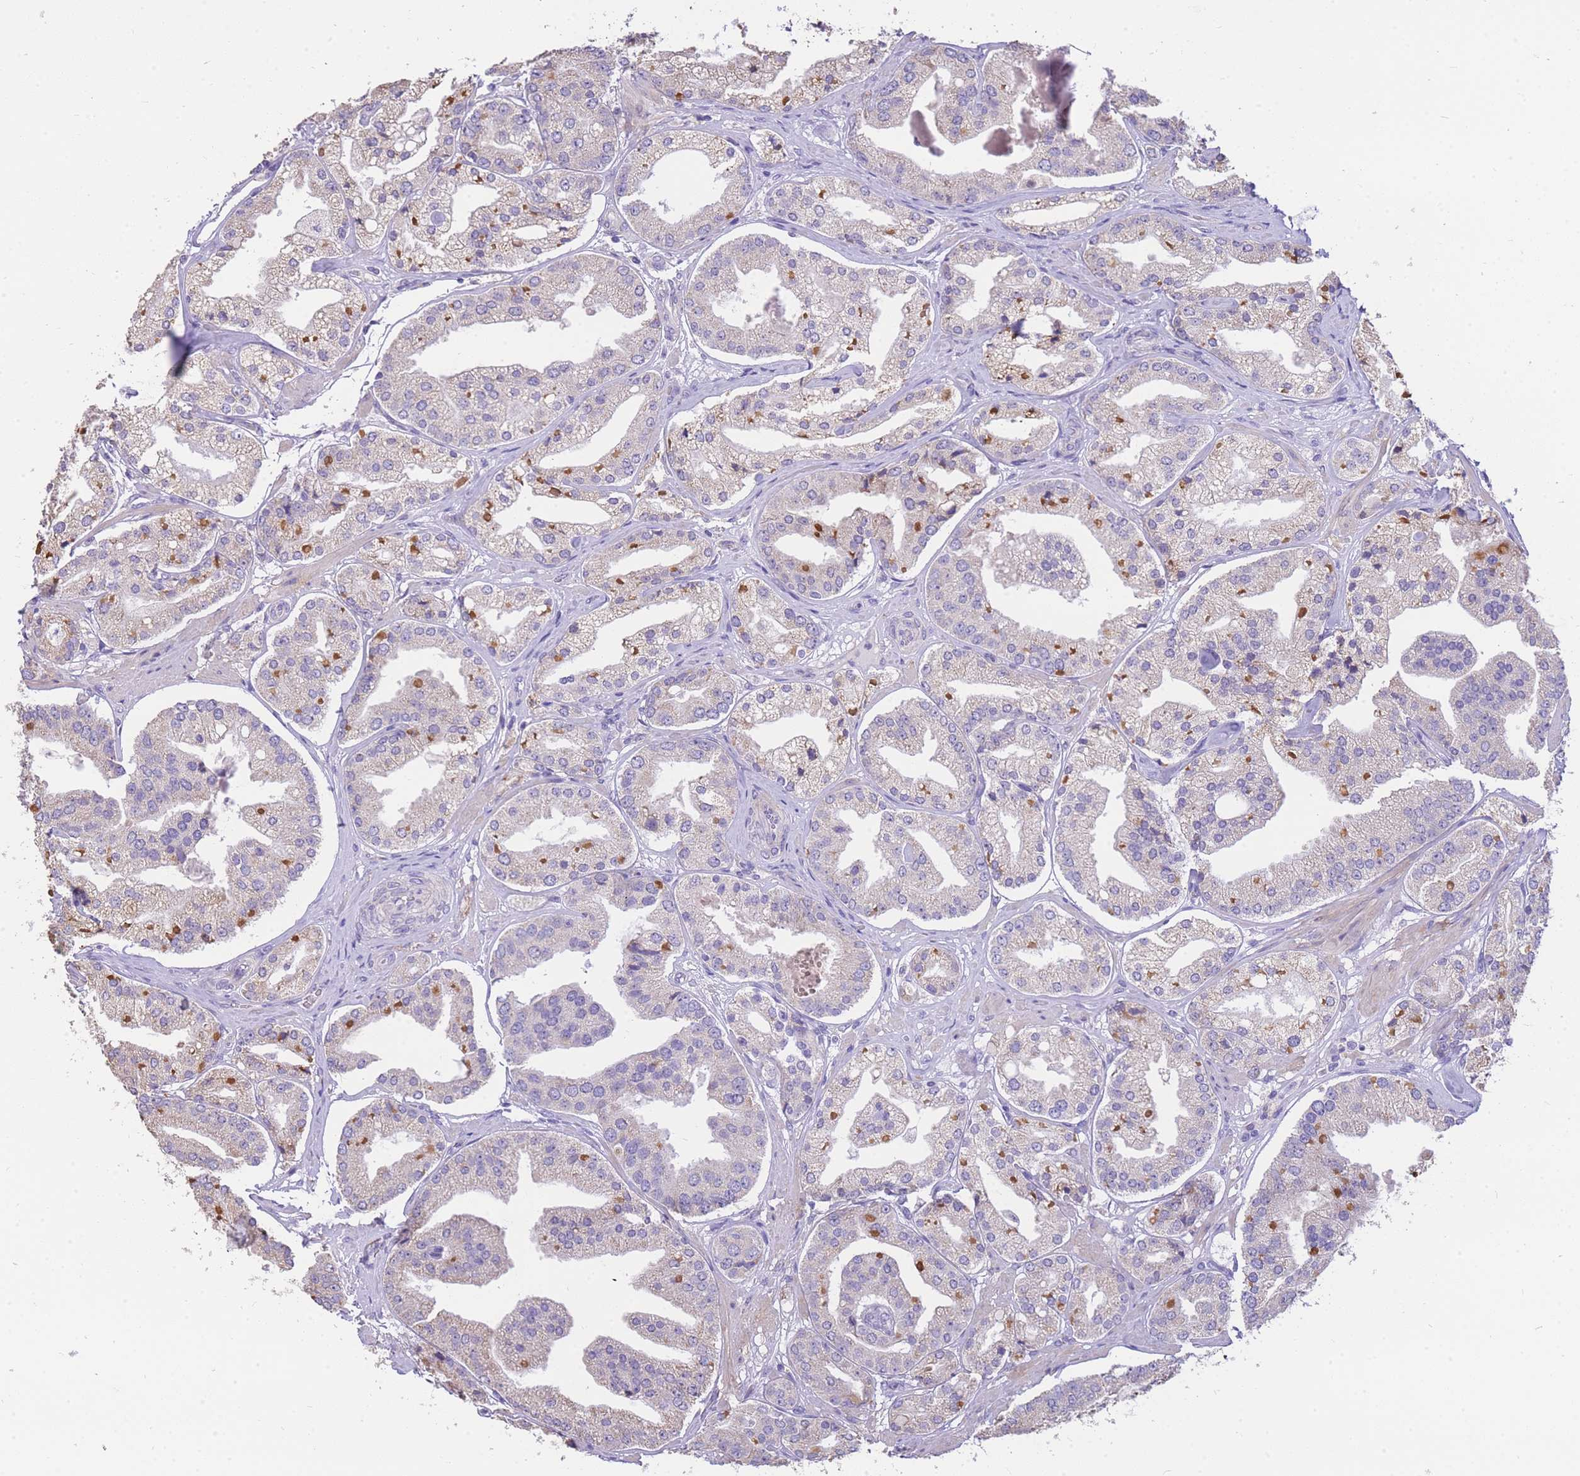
{"staining": {"intensity": "negative", "quantity": "none", "location": "none"}, "tissue": "prostate cancer", "cell_type": "Tumor cells", "image_type": "cancer", "snomed": [{"axis": "morphology", "description": "Adenocarcinoma, High grade"}, {"axis": "topography", "description": "Prostate"}], "caption": "Image shows no significant protein staining in tumor cells of prostate cancer. (Stains: DAB immunohistochemistry with hematoxylin counter stain, Microscopy: brightfield microscopy at high magnification).", "gene": "C2orf88", "patient": {"sex": "male", "age": 63}}